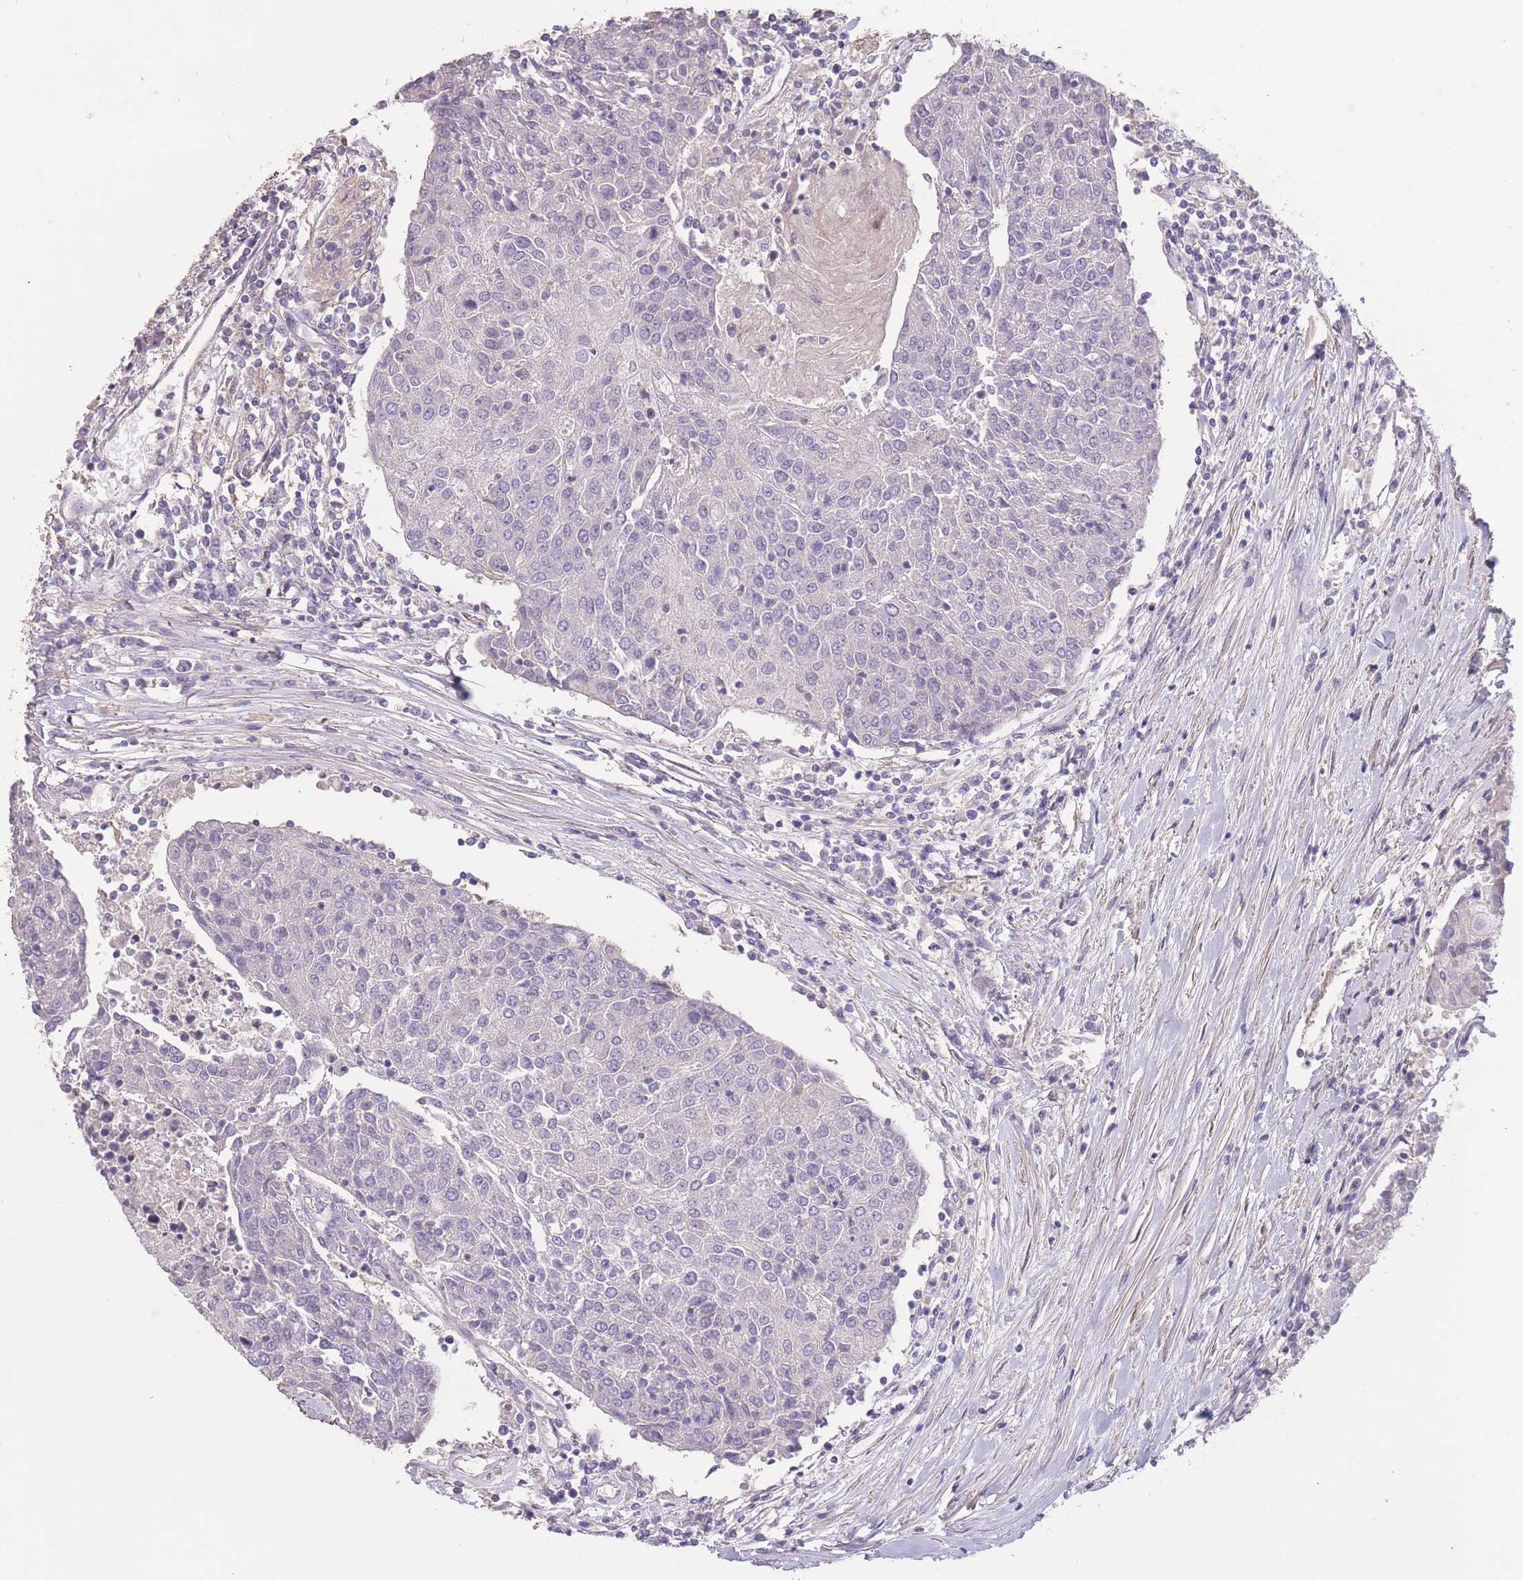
{"staining": {"intensity": "negative", "quantity": "none", "location": "none"}, "tissue": "urothelial cancer", "cell_type": "Tumor cells", "image_type": "cancer", "snomed": [{"axis": "morphology", "description": "Urothelial carcinoma, High grade"}, {"axis": "topography", "description": "Urinary bladder"}], "caption": "Image shows no significant protein positivity in tumor cells of urothelial cancer. (Brightfield microscopy of DAB immunohistochemistry (IHC) at high magnification).", "gene": "RSPH10B", "patient": {"sex": "female", "age": 85}}